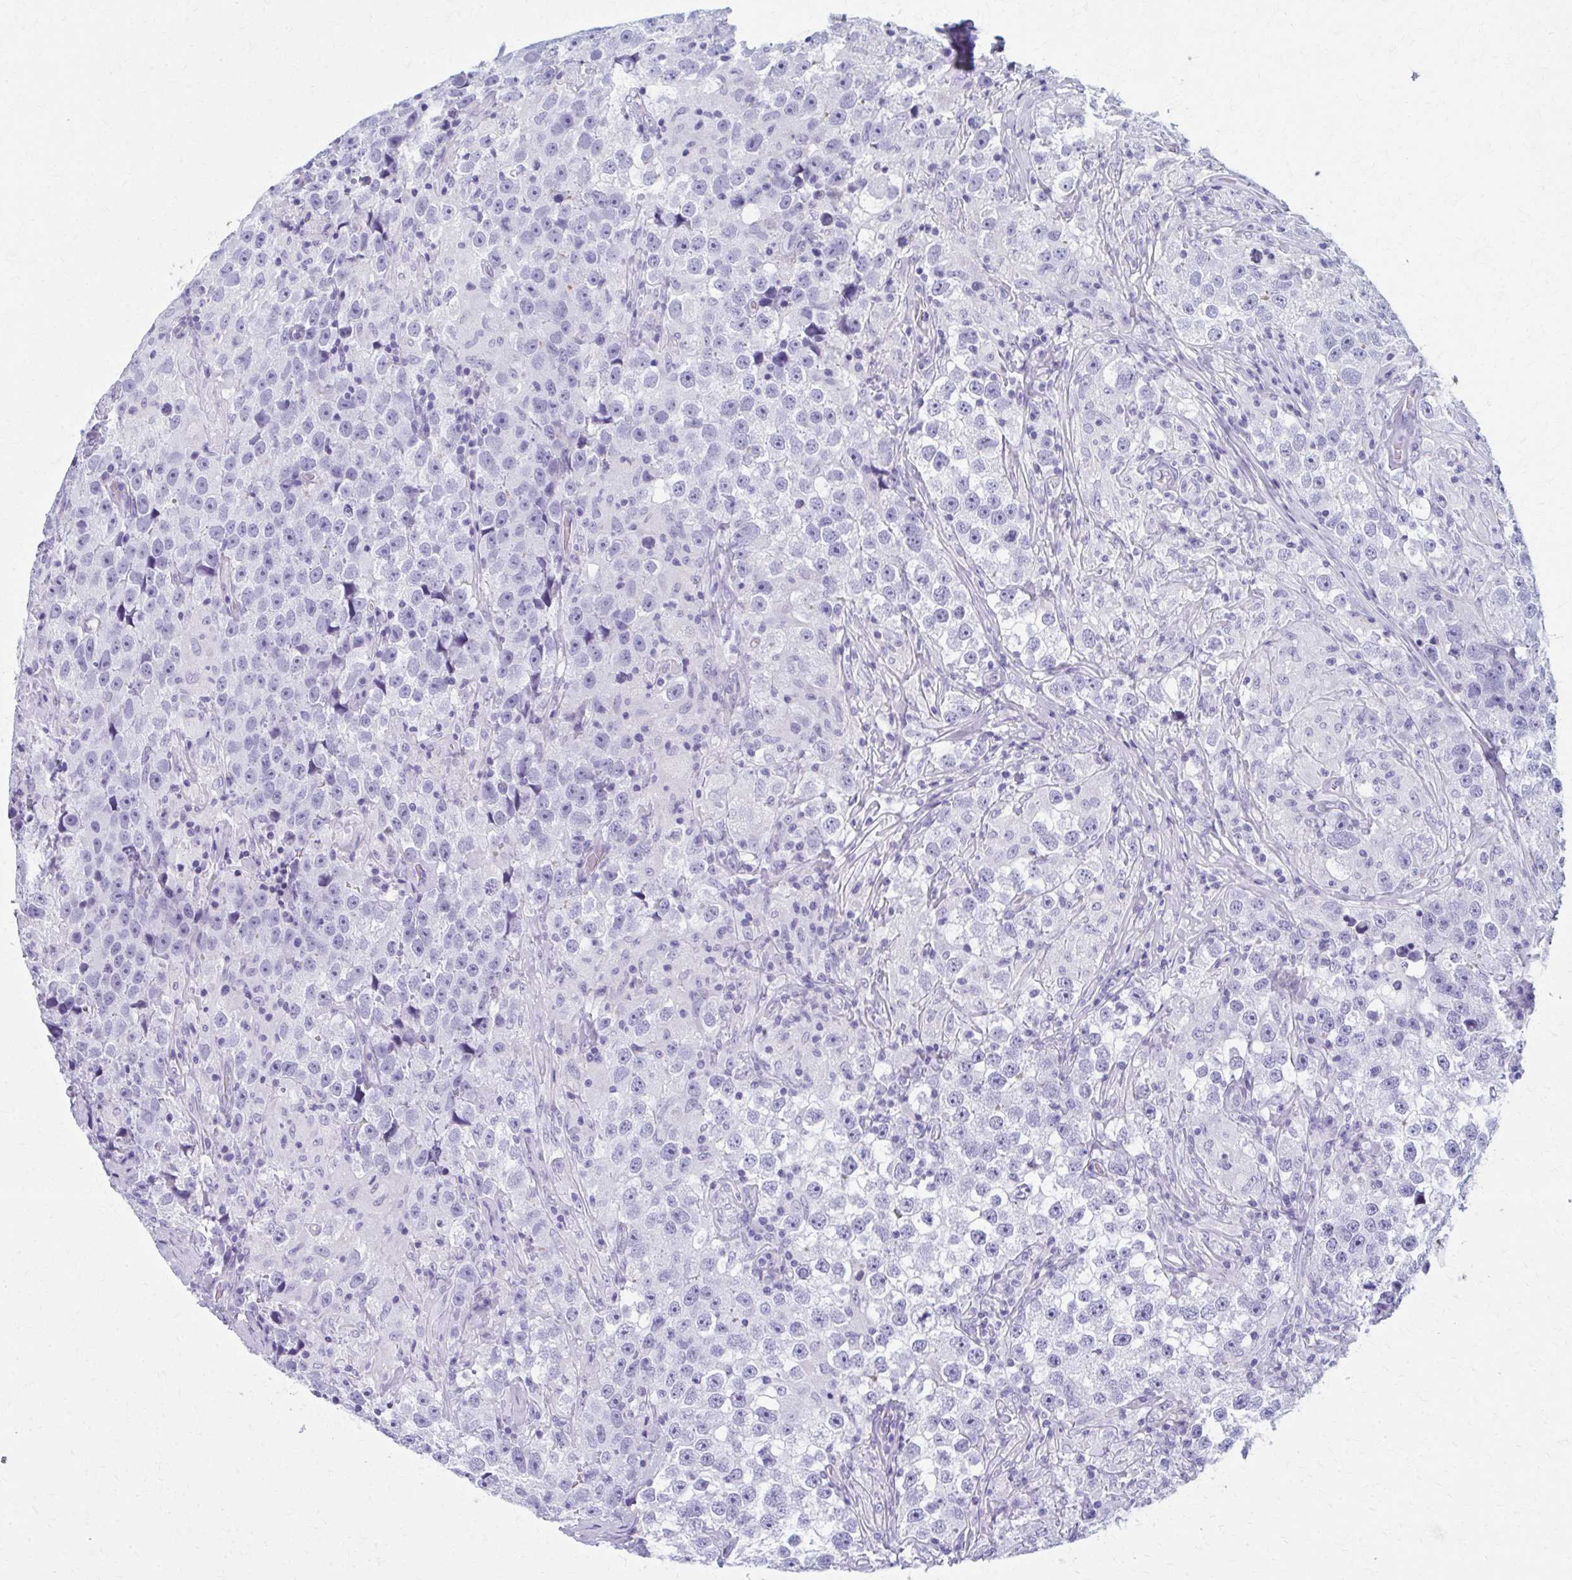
{"staining": {"intensity": "negative", "quantity": "none", "location": "none"}, "tissue": "testis cancer", "cell_type": "Tumor cells", "image_type": "cancer", "snomed": [{"axis": "morphology", "description": "Seminoma, NOS"}, {"axis": "topography", "description": "Testis"}], "caption": "IHC micrograph of testis seminoma stained for a protein (brown), which reveals no positivity in tumor cells.", "gene": "MPLKIP", "patient": {"sex": "male", "age": 46}}